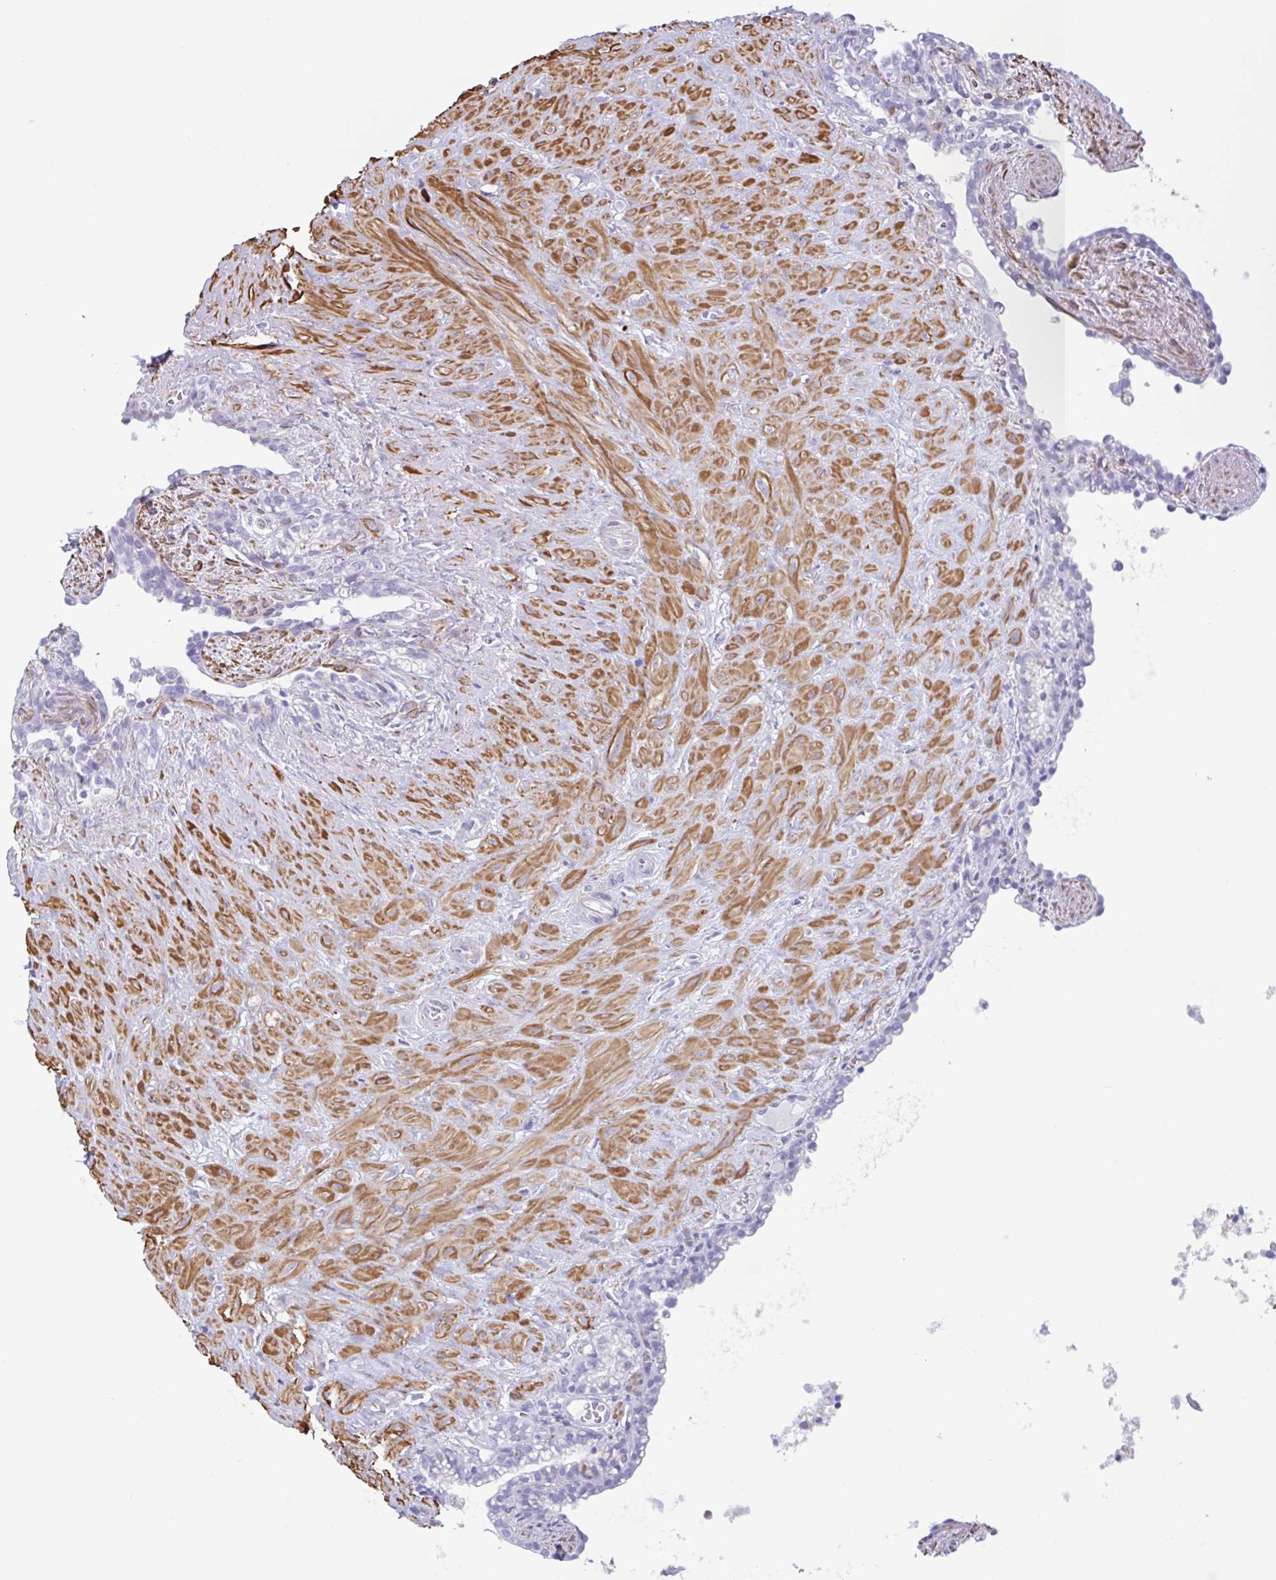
{"staining": {"intensity": "negative", "quantity": "none", "location": "none"}, "tissue": "seminal vesicle", "cell_type": "Glandular cells", "image_type": "normal", "snomed": [{"axis": "morphology", "description": "Normal tissue, NOS"}, {"axis": "topography", "description": "Seminal veicle"}], "caption": "IHC micrograph of normal seminal vesicle: human seminal vesicle stained with DAB (3,3'-diaminobenzidine) demonstrates no significant protein staining in glandular cells. (DAB (3,3'-diaminobenzidine) immunohistochemistry visualized using brightfield microscopy, high magnification).", "gene": "TAS2R41", "patient": {"sex": "male", "age": 76}}